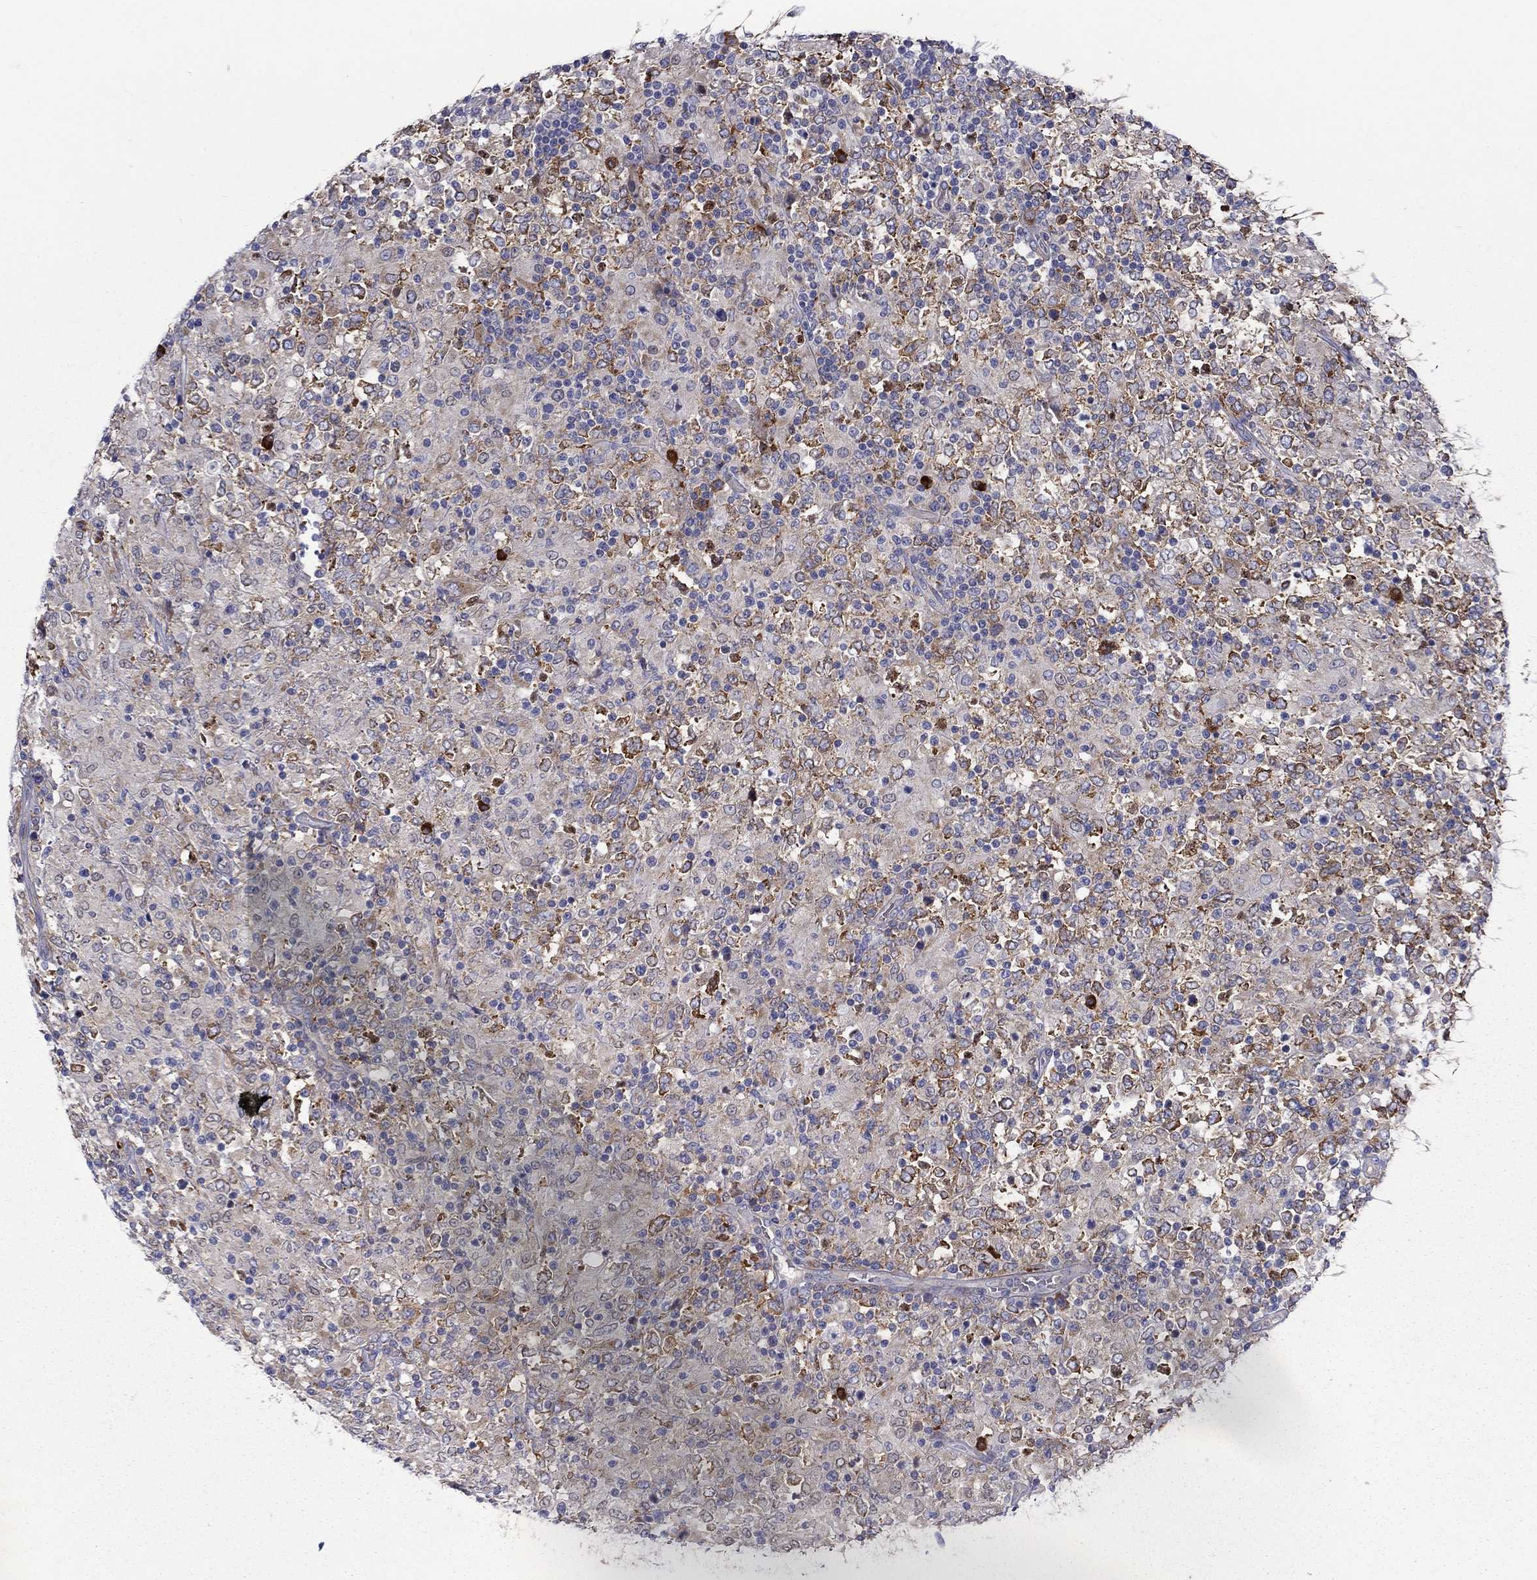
{"staining": {"intensity": "negative", "quantity": "none", "location": "none"}, "tissue": "lymphoma", "cell_type": "Tumor cells", "image_type": "cancer", "snomed": [{"axis": "morphology", "description": "Malignant lymphoma, non-Hodgkin's type, High grade"}, {"axis": "topography", "description": "Lymph node"}], "caption": "The immunohistochemistry (IHC) photomicrograph has no significant staining in tumor cells of high-grade malignant lymphoma, non-Hodgkin's type tissue.", "gene": "PABPC4", "patient": {"sex": "female", "age": 84}}